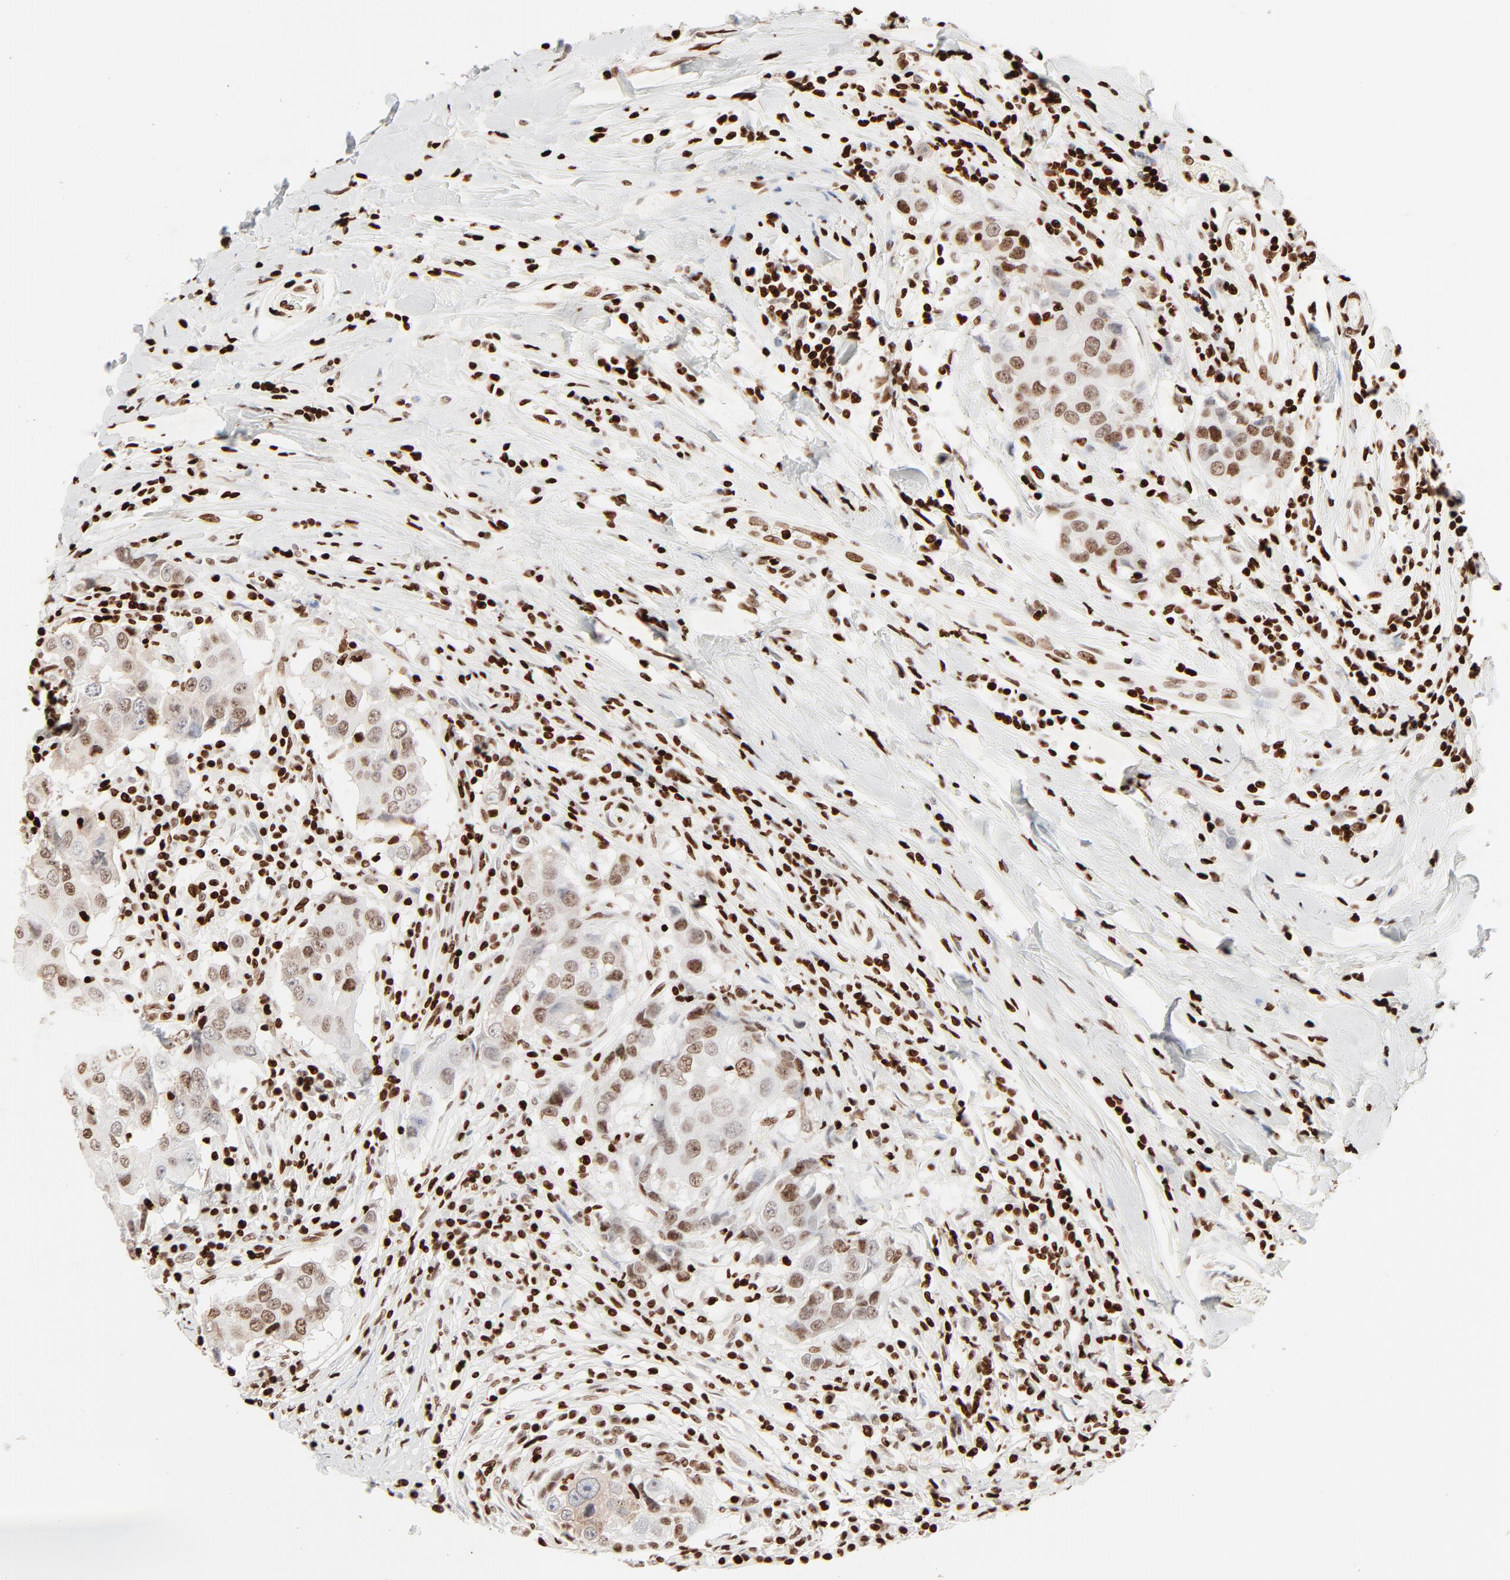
{"staining": {"intensity": "moderate", "quantity": ">75%", "location": "nuclear"}, "tissue": "breast cancer", "cell_type": "Tumor cells", "image_type": "cancer", "snomed": [{"axis": "morphology", "description": "Duct carcinoma"}, {"axis": "topography", "description": "Breast"}], "caption": "Protein analysis of breast cancer tissue exhibits moderate nuclear positivity in approximately >75% of tumor cells.", "gene": "HMGB2", "patient": {"sex": "female", "age": 27}}